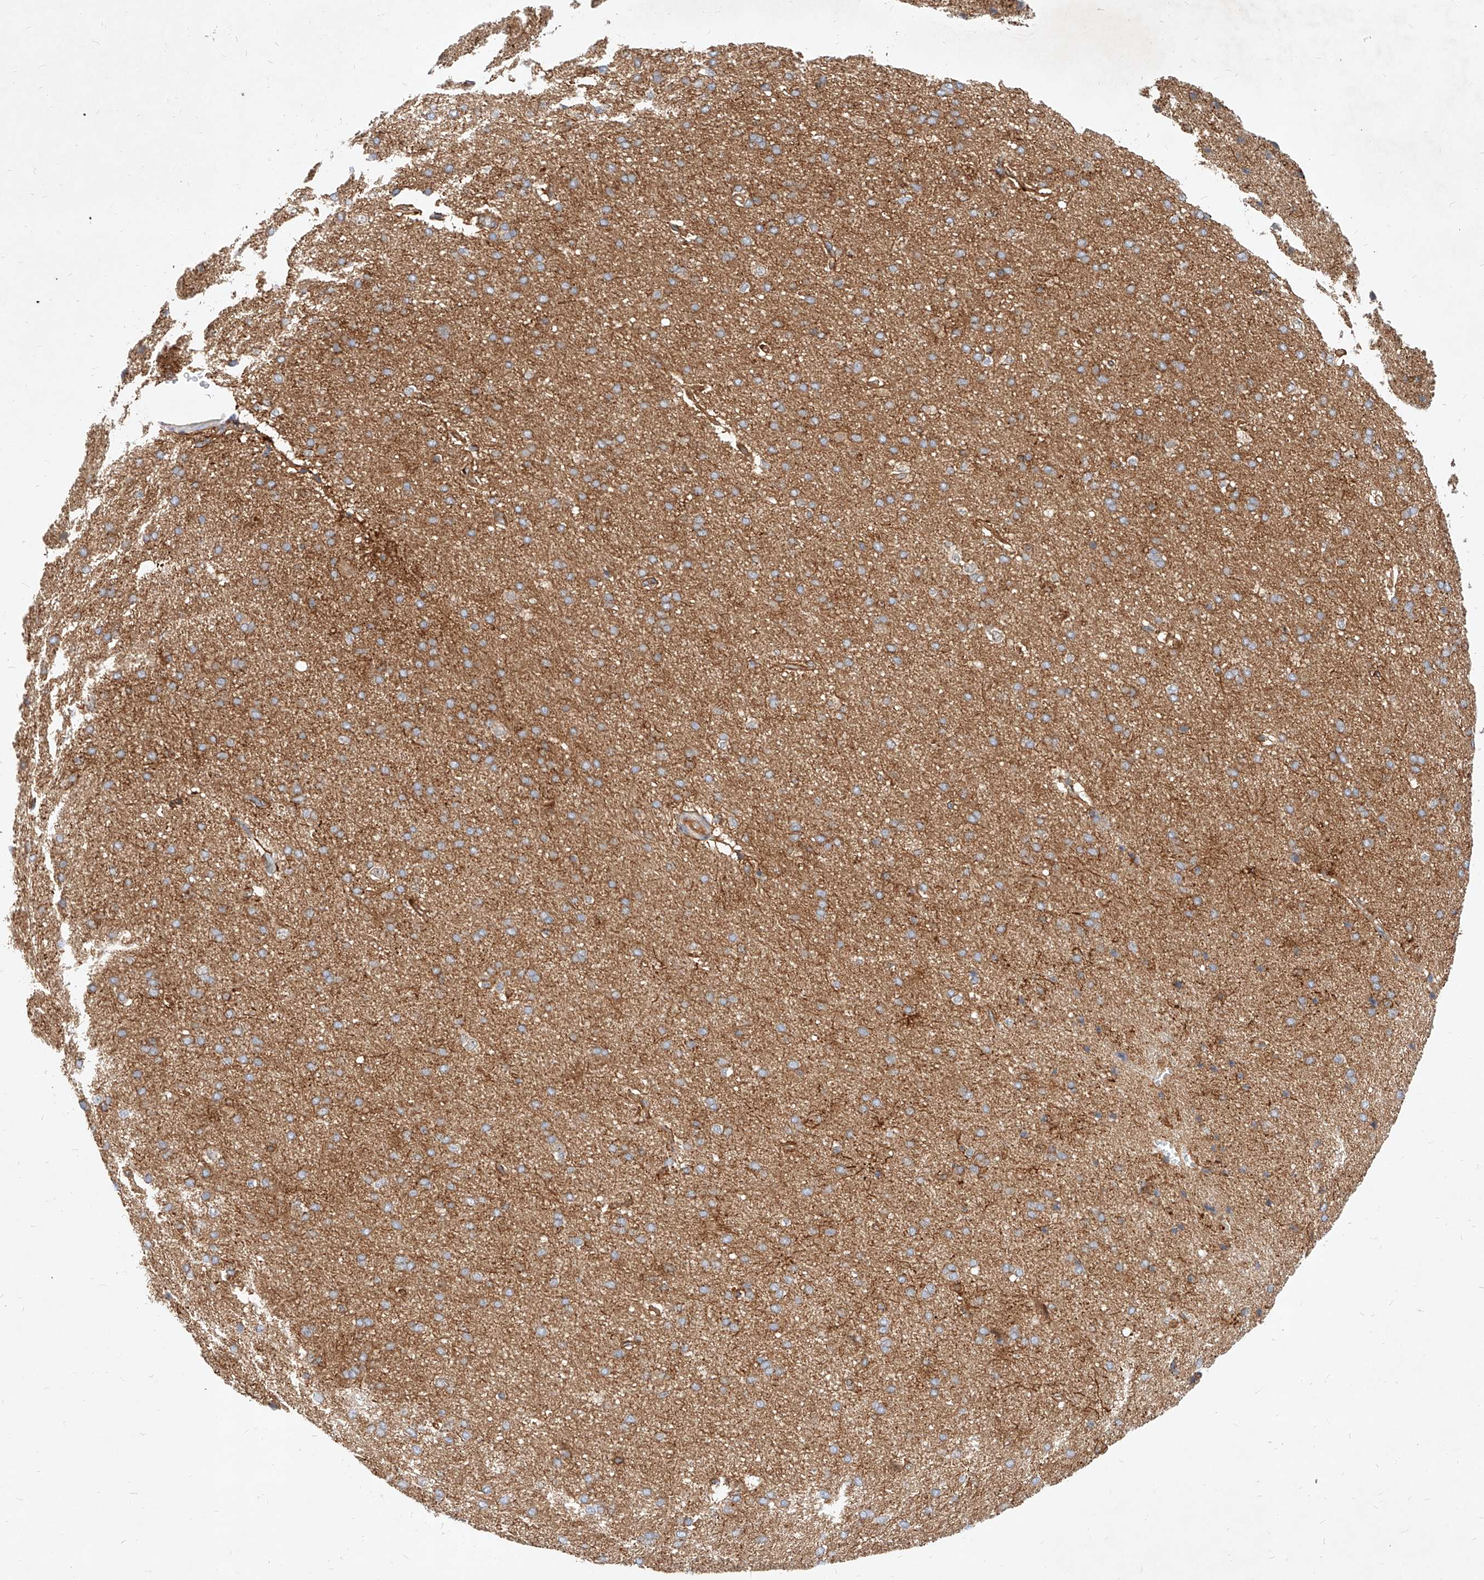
{"staining": {"intensity": "weak", "quantity": "25%-75%", "location": "cytoplasmic/membranous"}, "tissue": "cerebral cortex", "cell_type": "Endothelial cells", "image_type": "normal", "snomed": [{"axis": "morphology", "description": "Normal tissue, NOS"}, {"axis": "topography", "description": "Cerebral cortex"}], "caption": "Cerebral cortex stained for a protein (brown) reveals weak cytoplasmic/membranous positive staining in approximately 25%-75% of endothelial cells.", "gene": "NFAM1", "patient": {"sex": "male", "age": 62}}